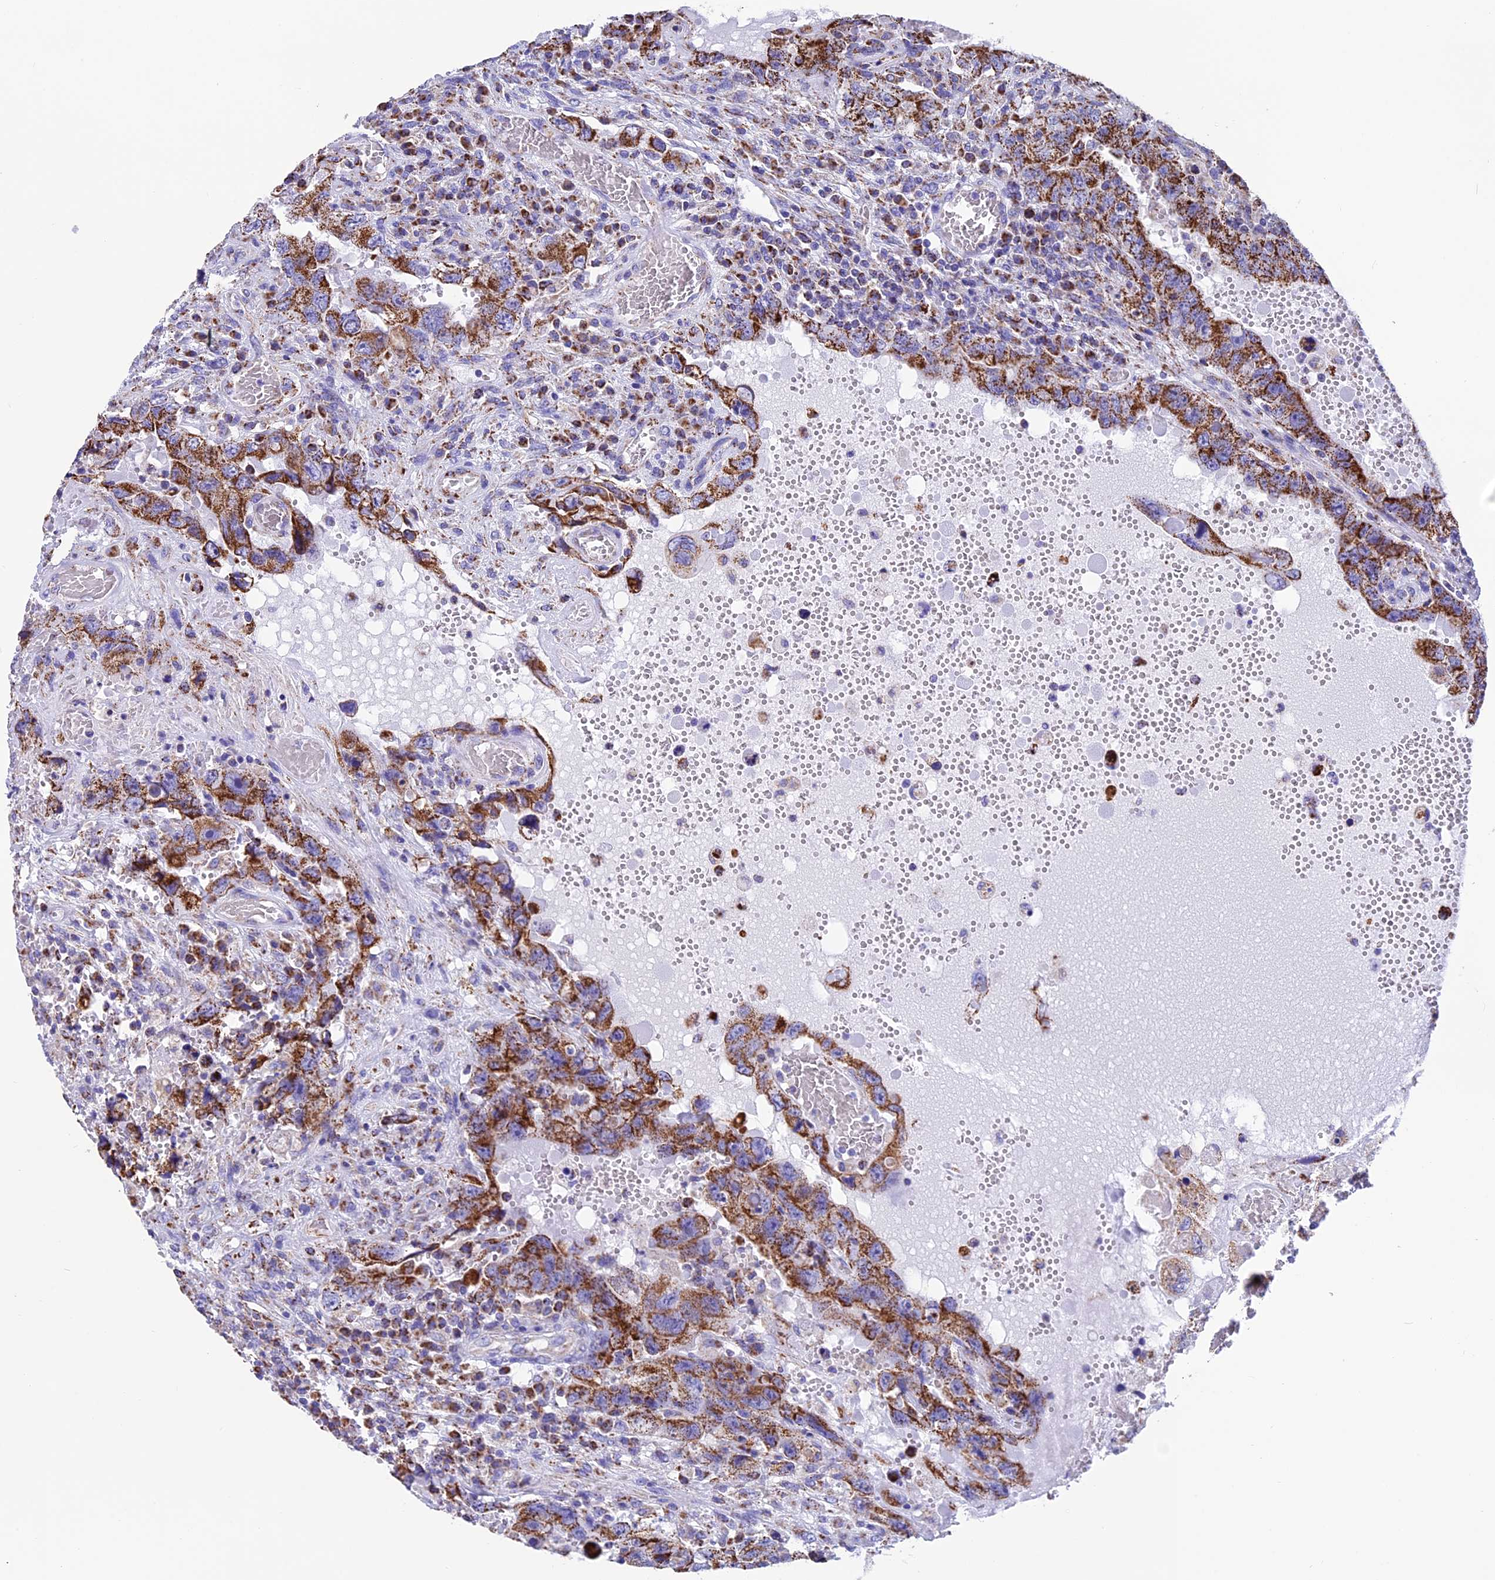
{"staining": {"intensity": "strong", "quantity": ">75%", "location": "cytoplasmic/membranous"}, "tissue": "testis cancer", "cell_type": "Tumor cells", "image_type": "cancer", "snomed": [{"axis": "morphology", "description": "Carcinoma, Embryonal, NOS"}, {"axis": "topography", "description": "Testis"}], "caption": "Testis embryonal carcinoma stained with a protein marker reveals strong staining in tumor cells.", "gene": "SLC8B1", "patient": {"sex": "male", "age": 26}}